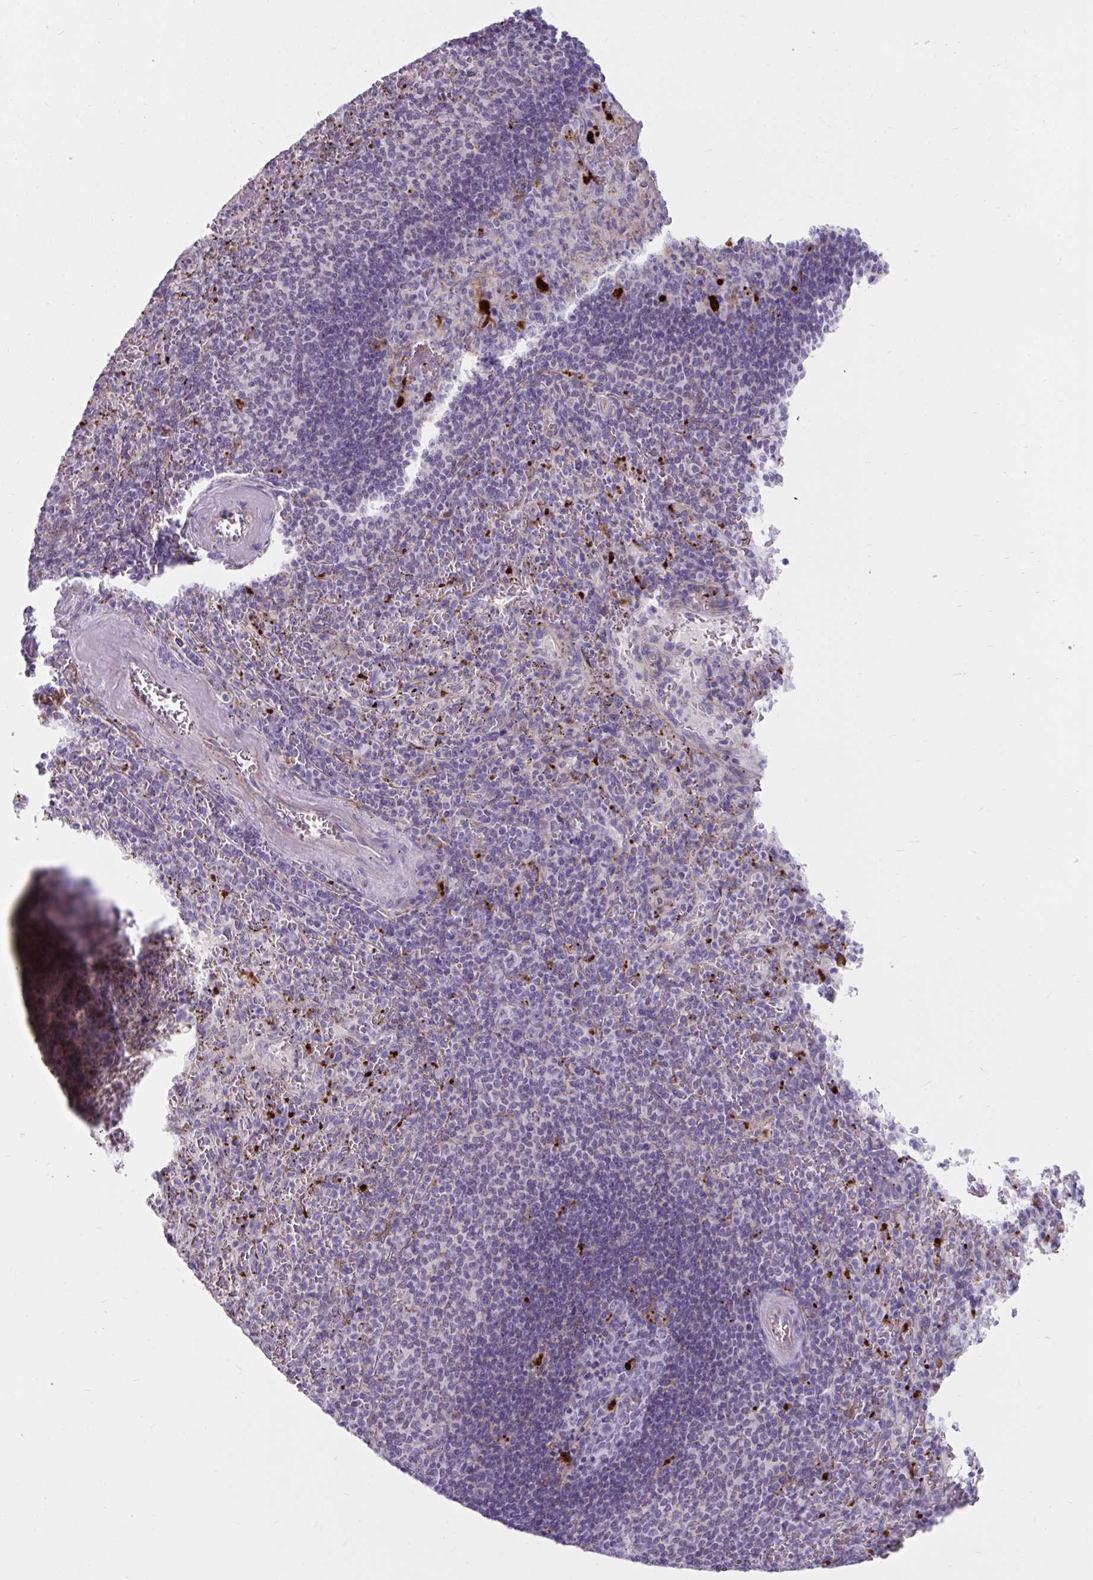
{"staining": {"intensity": "negative", "quantity": "none", "location": "none"}, "tissue": "spleen", "cell_type": "Cells in red pulp", "image_type": "normal", "snomed": [{"axis": "morphology", "description": "Normal tissue, NOS"}, {"axis": "topography", "description": "Spleen"}], "caption": "Cells in red pulp show no significant protein staining in benign spleen. (DAB (3,3'-diaminobenzidine) immunohistochemistry (IHC) visualized using brightfield microscopy, high magnification).", "gene": "CTSZ", "patient": {"sex": "male", "age": 57}}